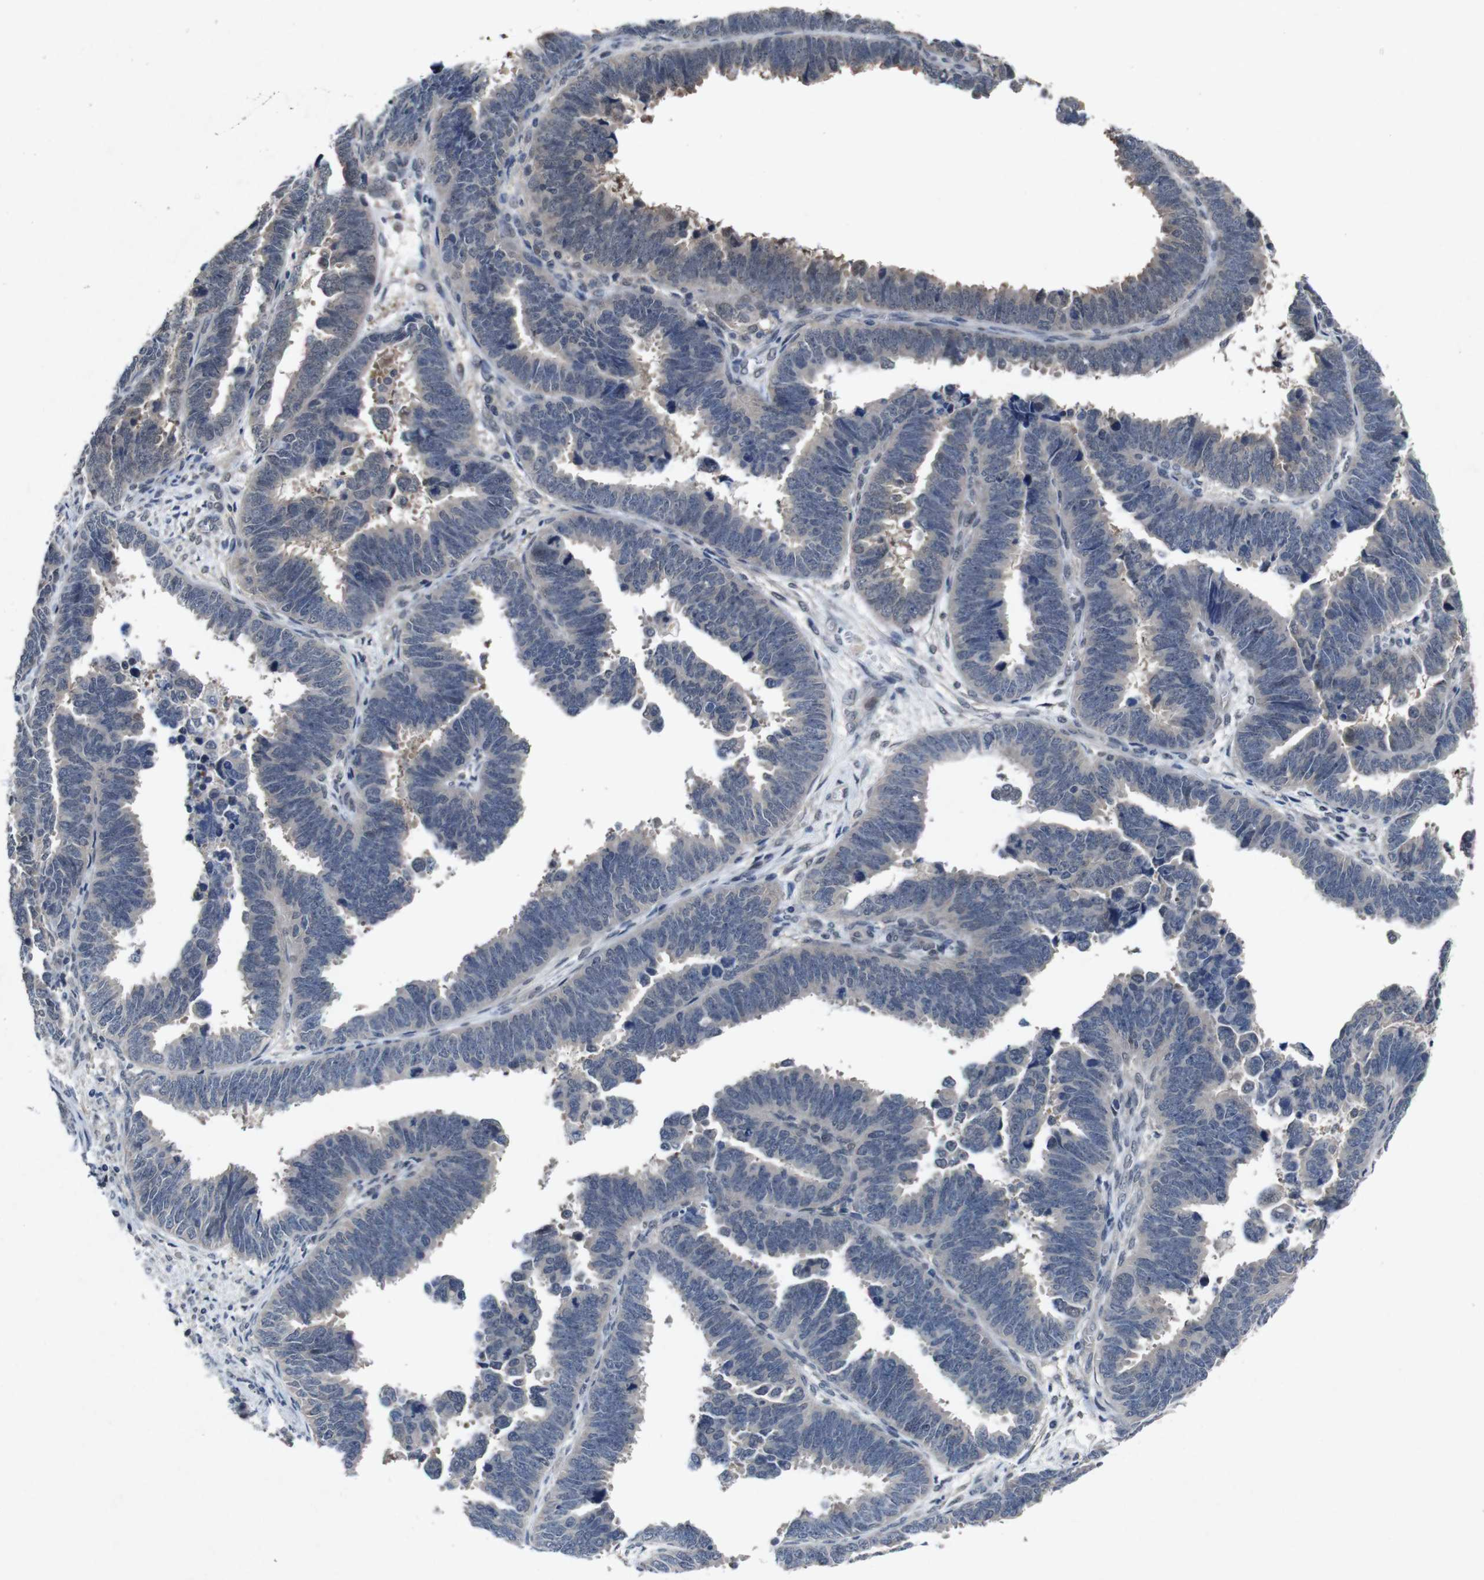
{"staining": {"intensity": "negative", "quantity": "none", "location": "none"}, "tissue": "endometrial cancer", "cell_type": "Tumor cells", "image_type": "cancer", "snomed": [{"axis": "morphology", "description": "Adenocarcinoma, NOS"}, {"axis": "topography", "description": "Endometrium"}], "caption": "The immunohistochemistry (IHC) image has no significant positivity in tumor cells of endometrial cancer tissue.", "gene": "AKT3", "patient": {"sex": "female", "age": 75}}